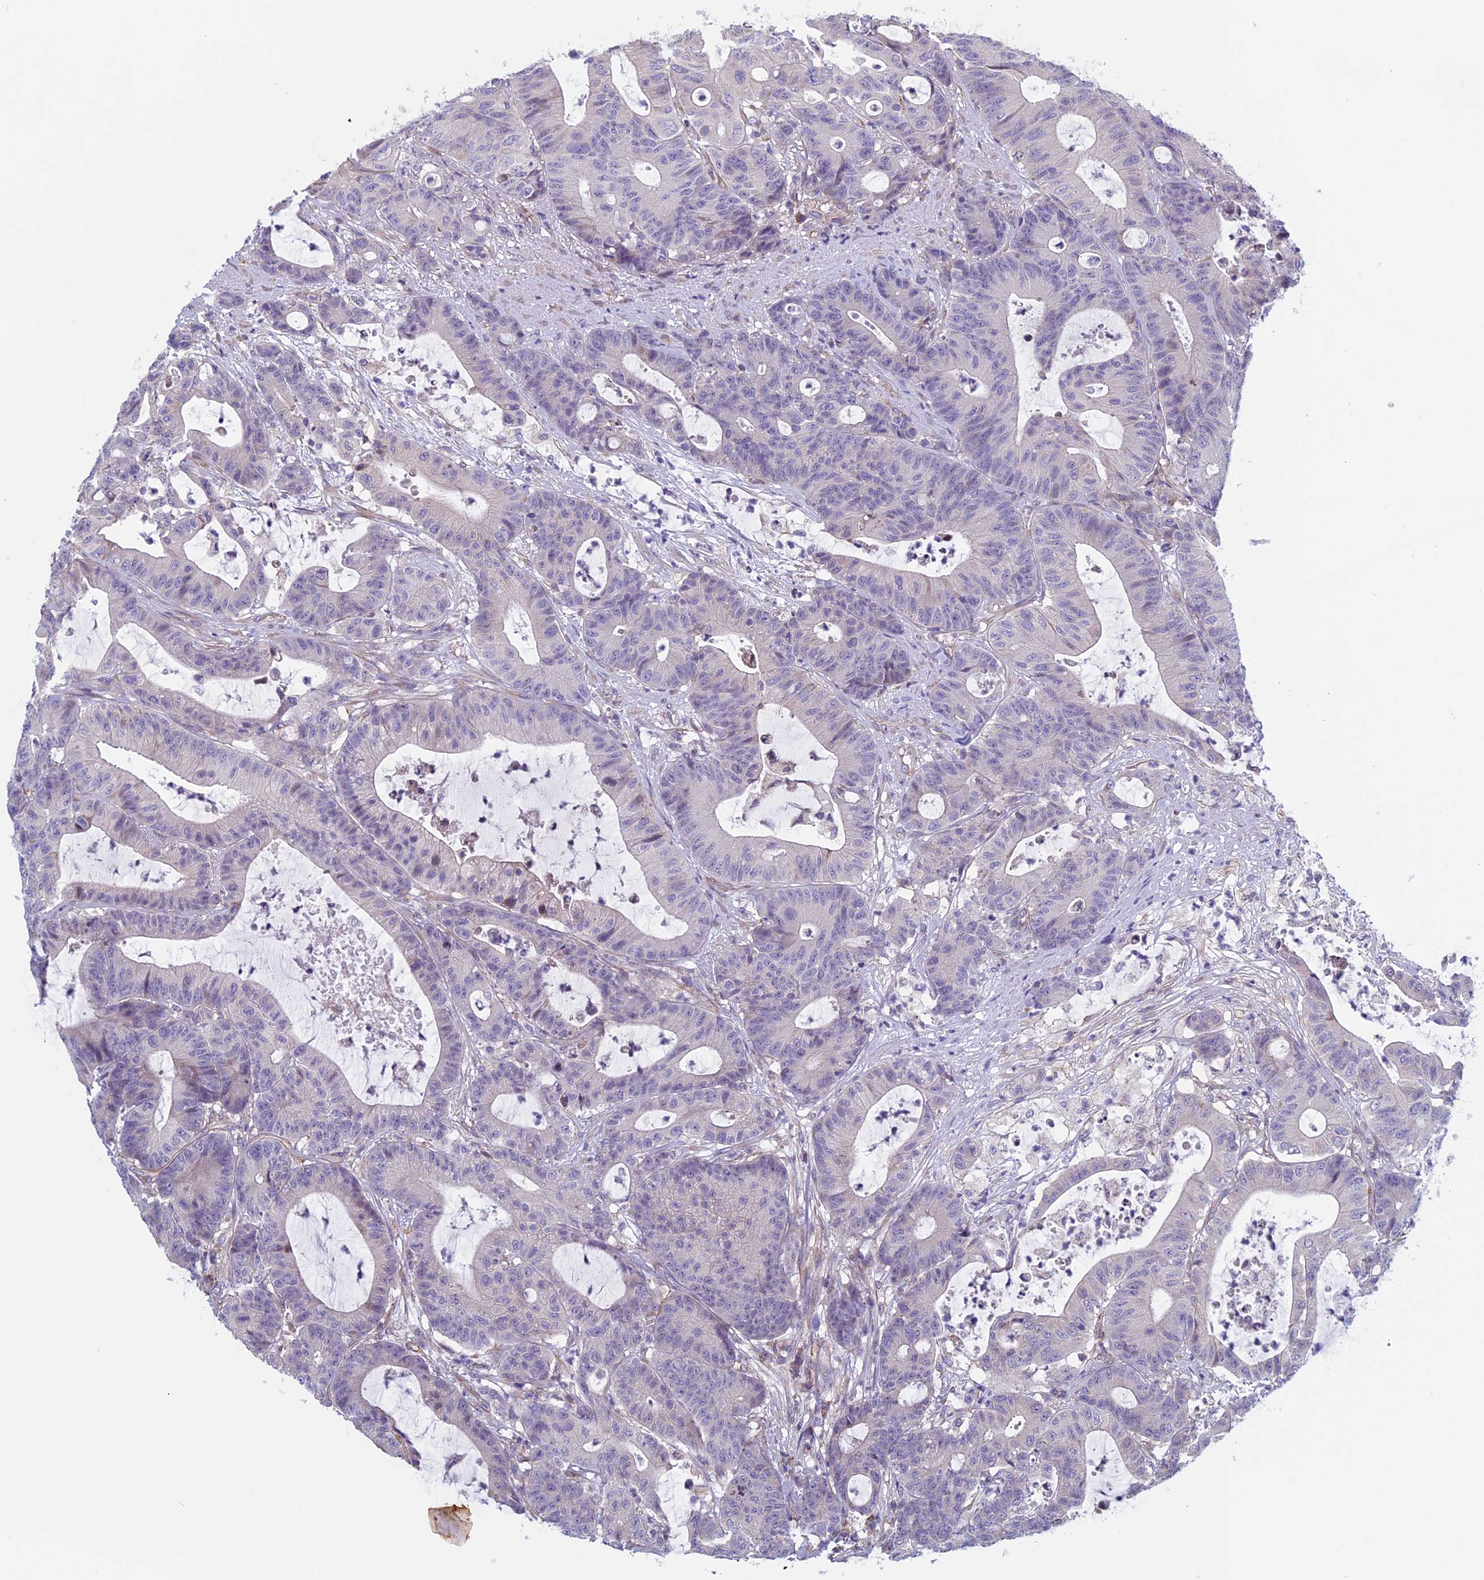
{"staining": {"intensity": "negative", "quantity": "none", "location": "none"}, "tissue": "colorectal cancer", "cell_type": "Tumor cells", "image_type": "cancer", "snomed": [{"axis": "morphology", "description": "Adenocarcinoma, NOS"}, {"axis": "topography", "description": "Colon"}], "caption": "IHC histopathology image of neoplastic tissue: adenocarcinoma (colorectal) stained with DAB (3,3'-diaminobenzidine) reveals no significant protein positivity in tumor cells.", "gene": "BCL2L10", "patient": {"sex": "female", "age": 84}}